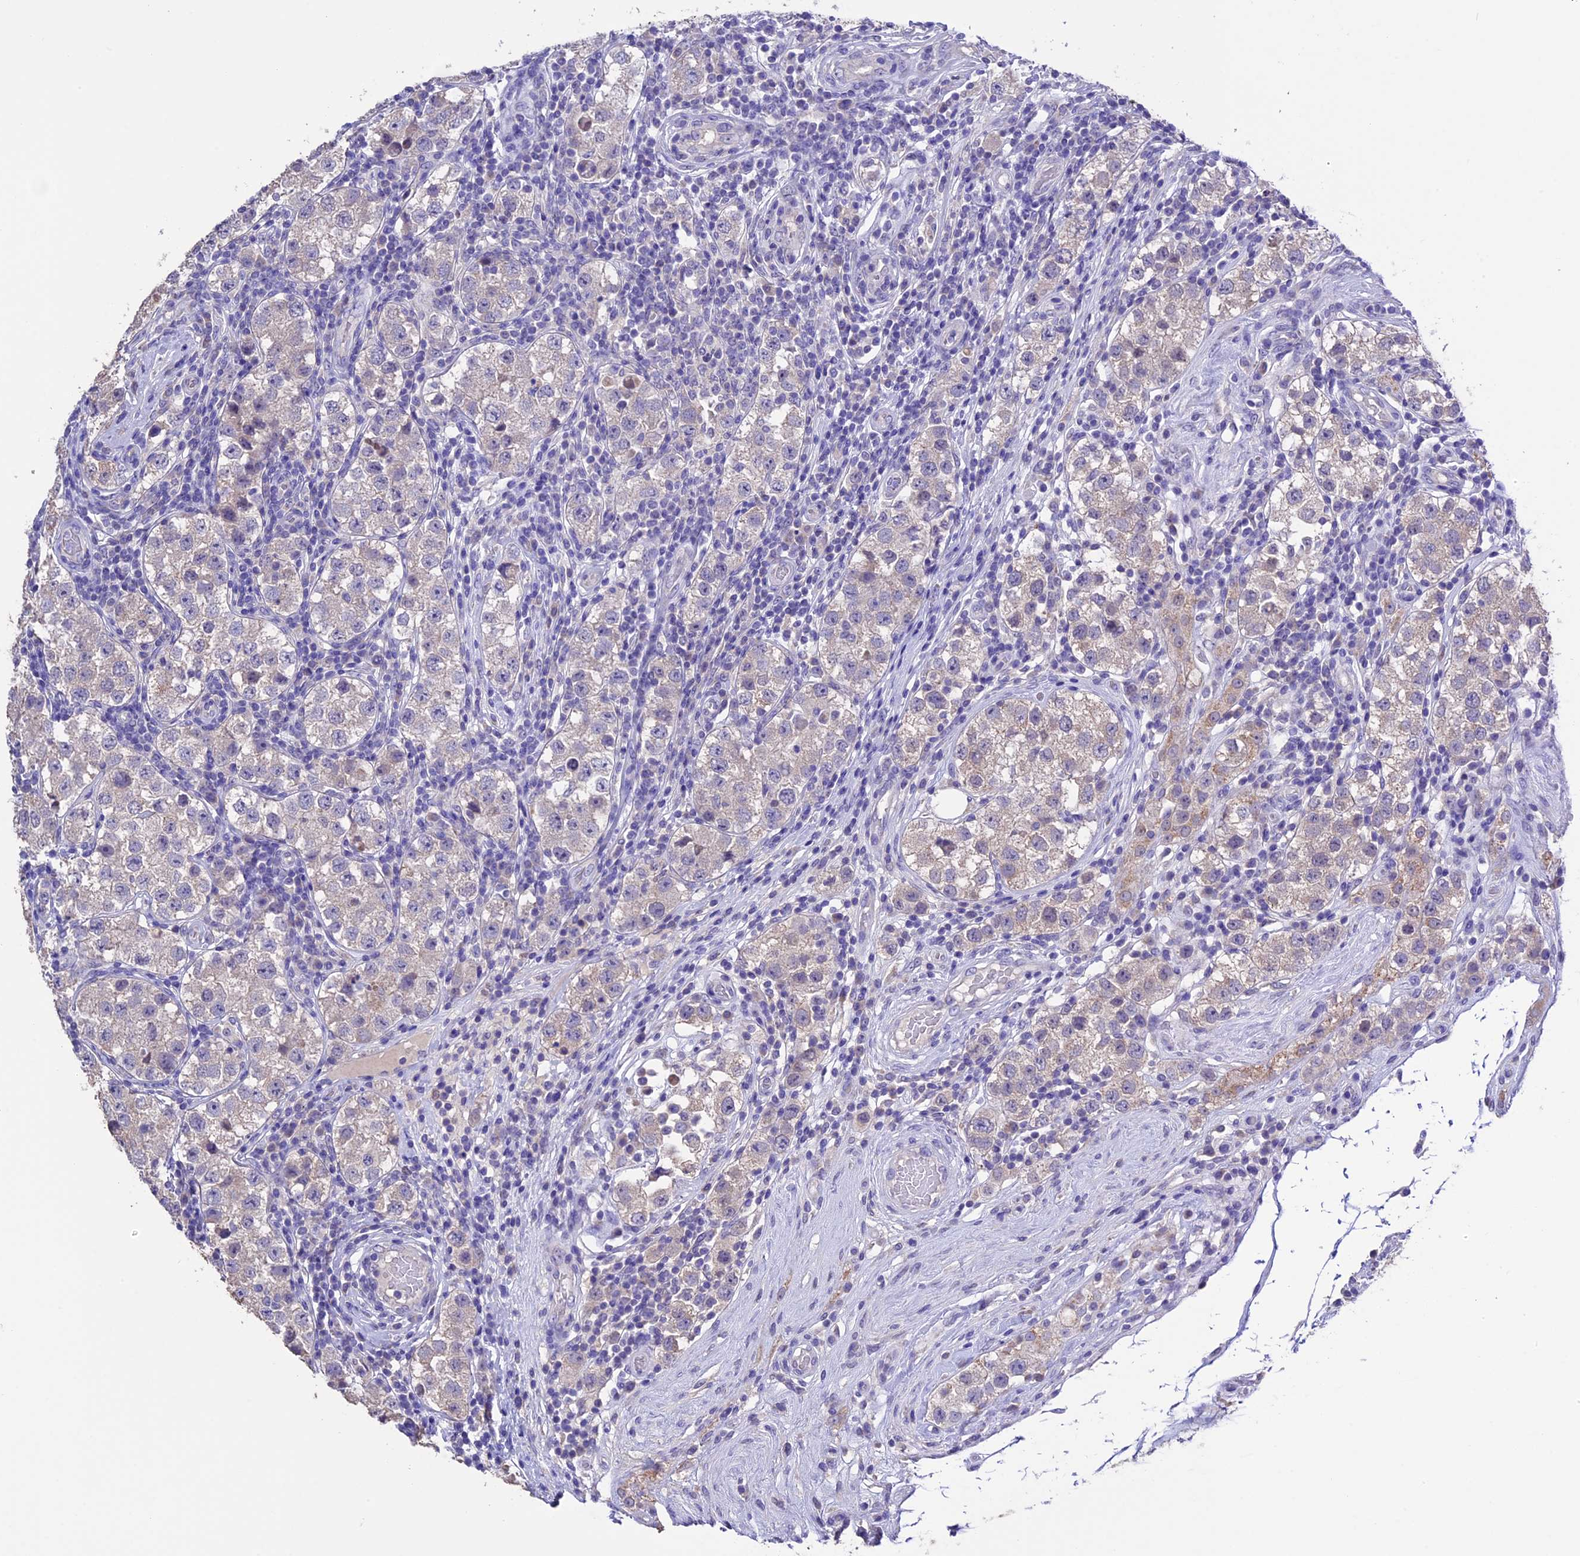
{"staining": {"intensity": "negative", "quantity": "none", "location": "none"}, "tissue": "testis cancer", "cell_type": "Tumor cells", "image_type": "cancer", "snomed": [{"axis": "morphology", "description": "Seminoma, NOS"}, {"axis": "topography", "description": "Testis"}], "caption": "Immunohistochemical staining of human testis cancer reveals no significant positivity in tumor cells.", "gene": "DIS3L", "patient": {"sex": "male", "age": 34}}